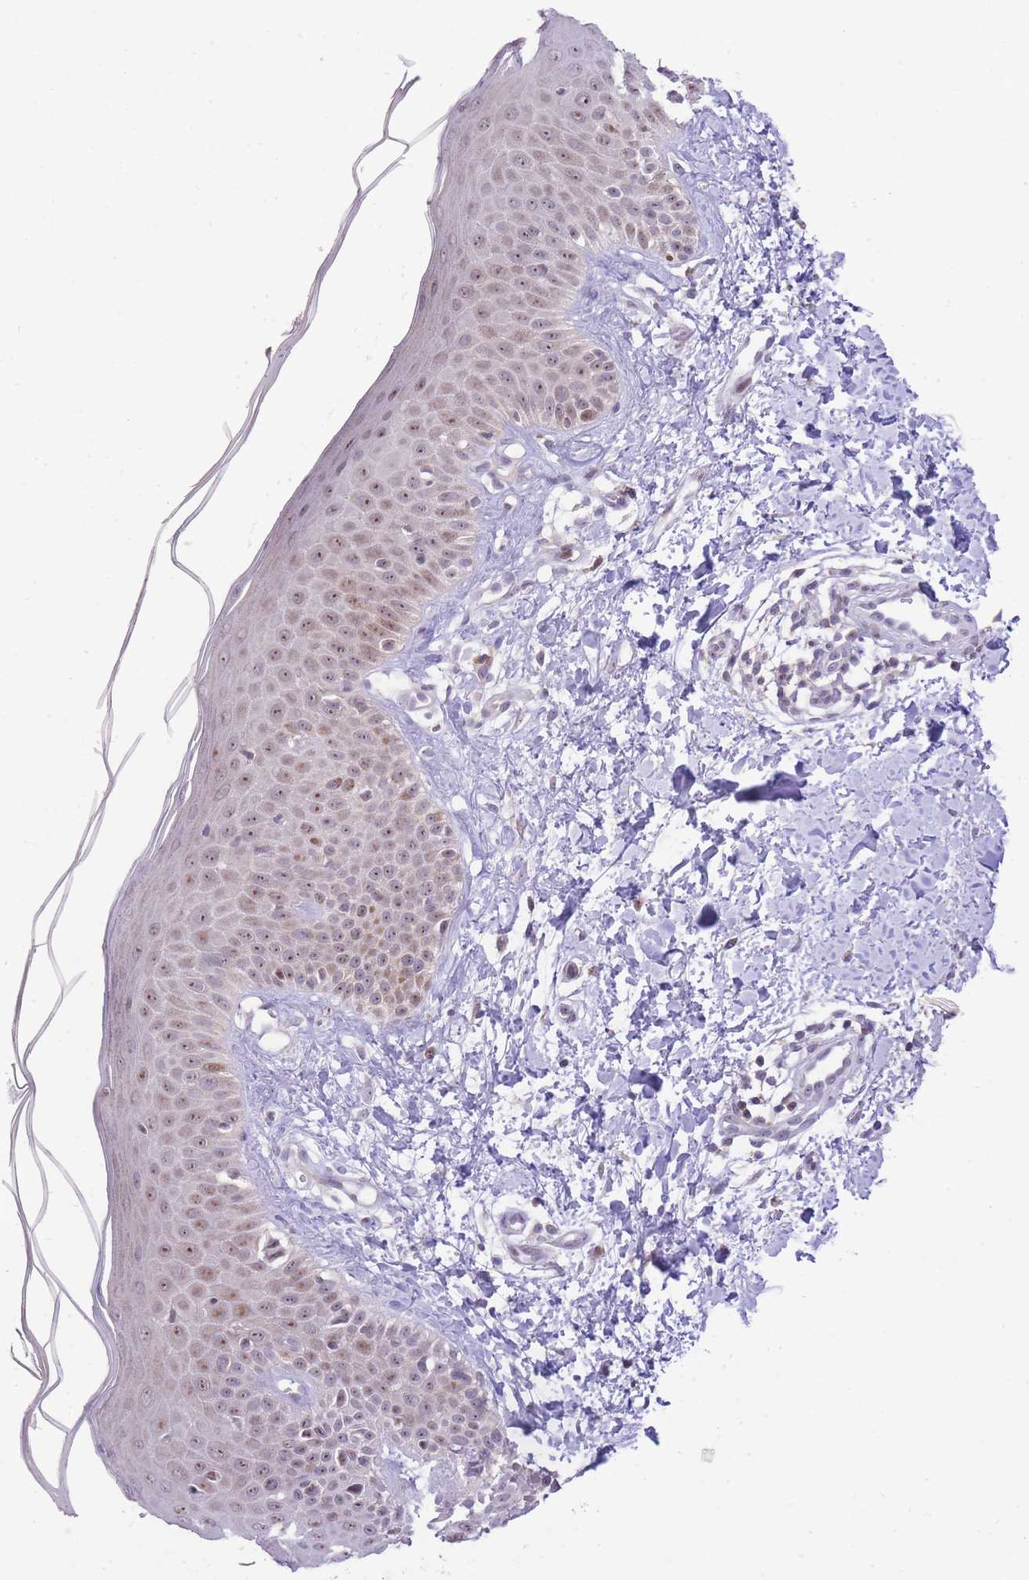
{"staining": {"intensity": "weak", "quantity": ">75%", "location": "nuclear"}, "tissue": "skin", "cell_type": "Fibroblasts", "image_type": "normal", "snomed": [{"axis": "morphology", "description": "Normal tissue, NOS"}, {"axis": "topography", "description": "Skin"}], "caption": "A photomicrograph showing weak nuclear positivity in approximately >75% of fibroblasts in unremarkable skin, as visualized by brown immunohistochemical staining.", "gene": "STK39", "patient": {"sex": "male", "age": 52}}